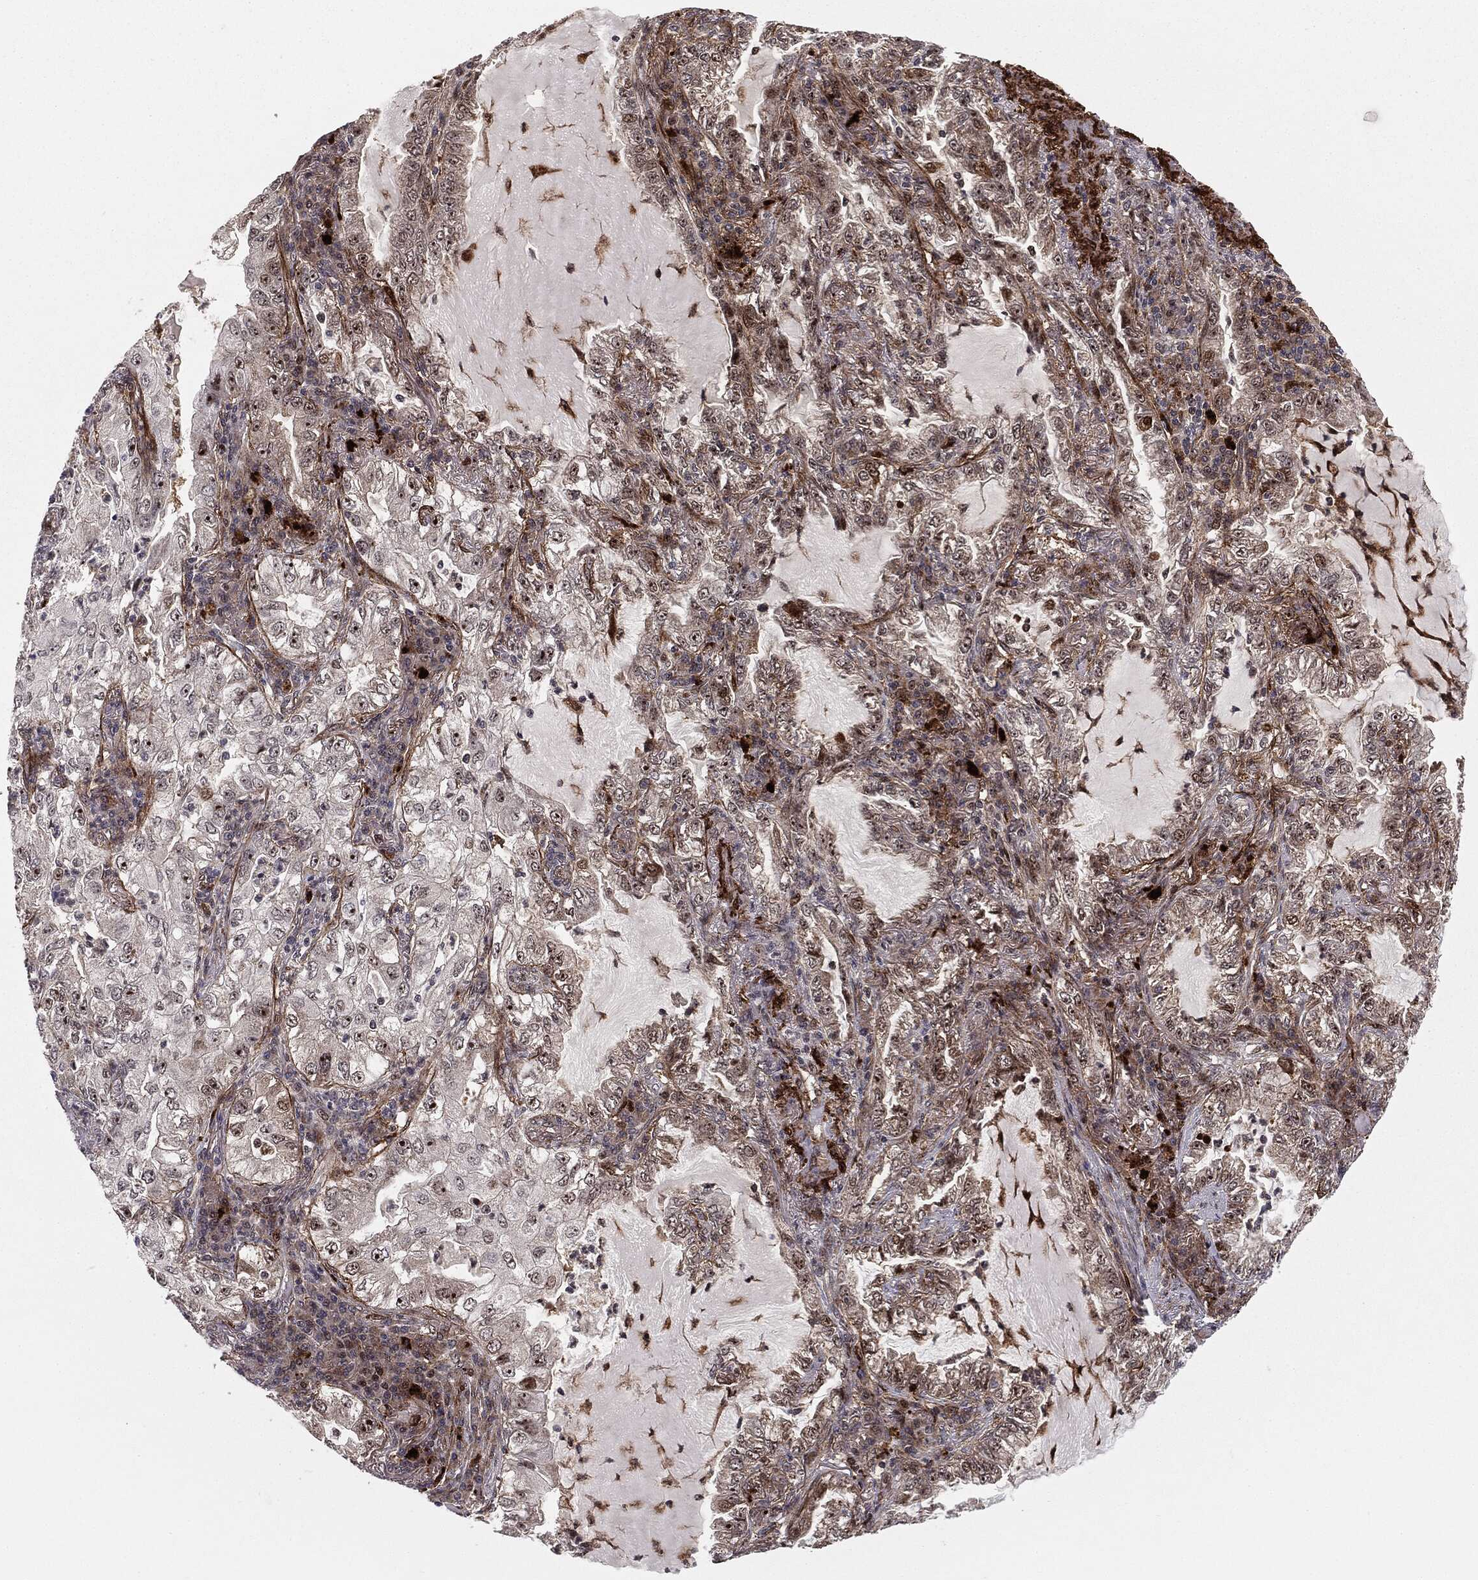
{"staining": {"intensity": "negative", "quantity": "none", "location": "none"}, "tissue": "lung cancer", "cell_type": "Tumor cells", "image_type": "cancer", "snomed": [{"axis": "morphology", "description": "Adenocarcinoma, NOS"}, {"axis": "topography", "description": "Lung"}], "caption": "IHC micrograph of lung cancer (adenocarcinoma) stained for a protein (brown), which displays no positivity in tumor cells.", "gene": "PTEN", "patient": {"sex": "female", "age": 73}}